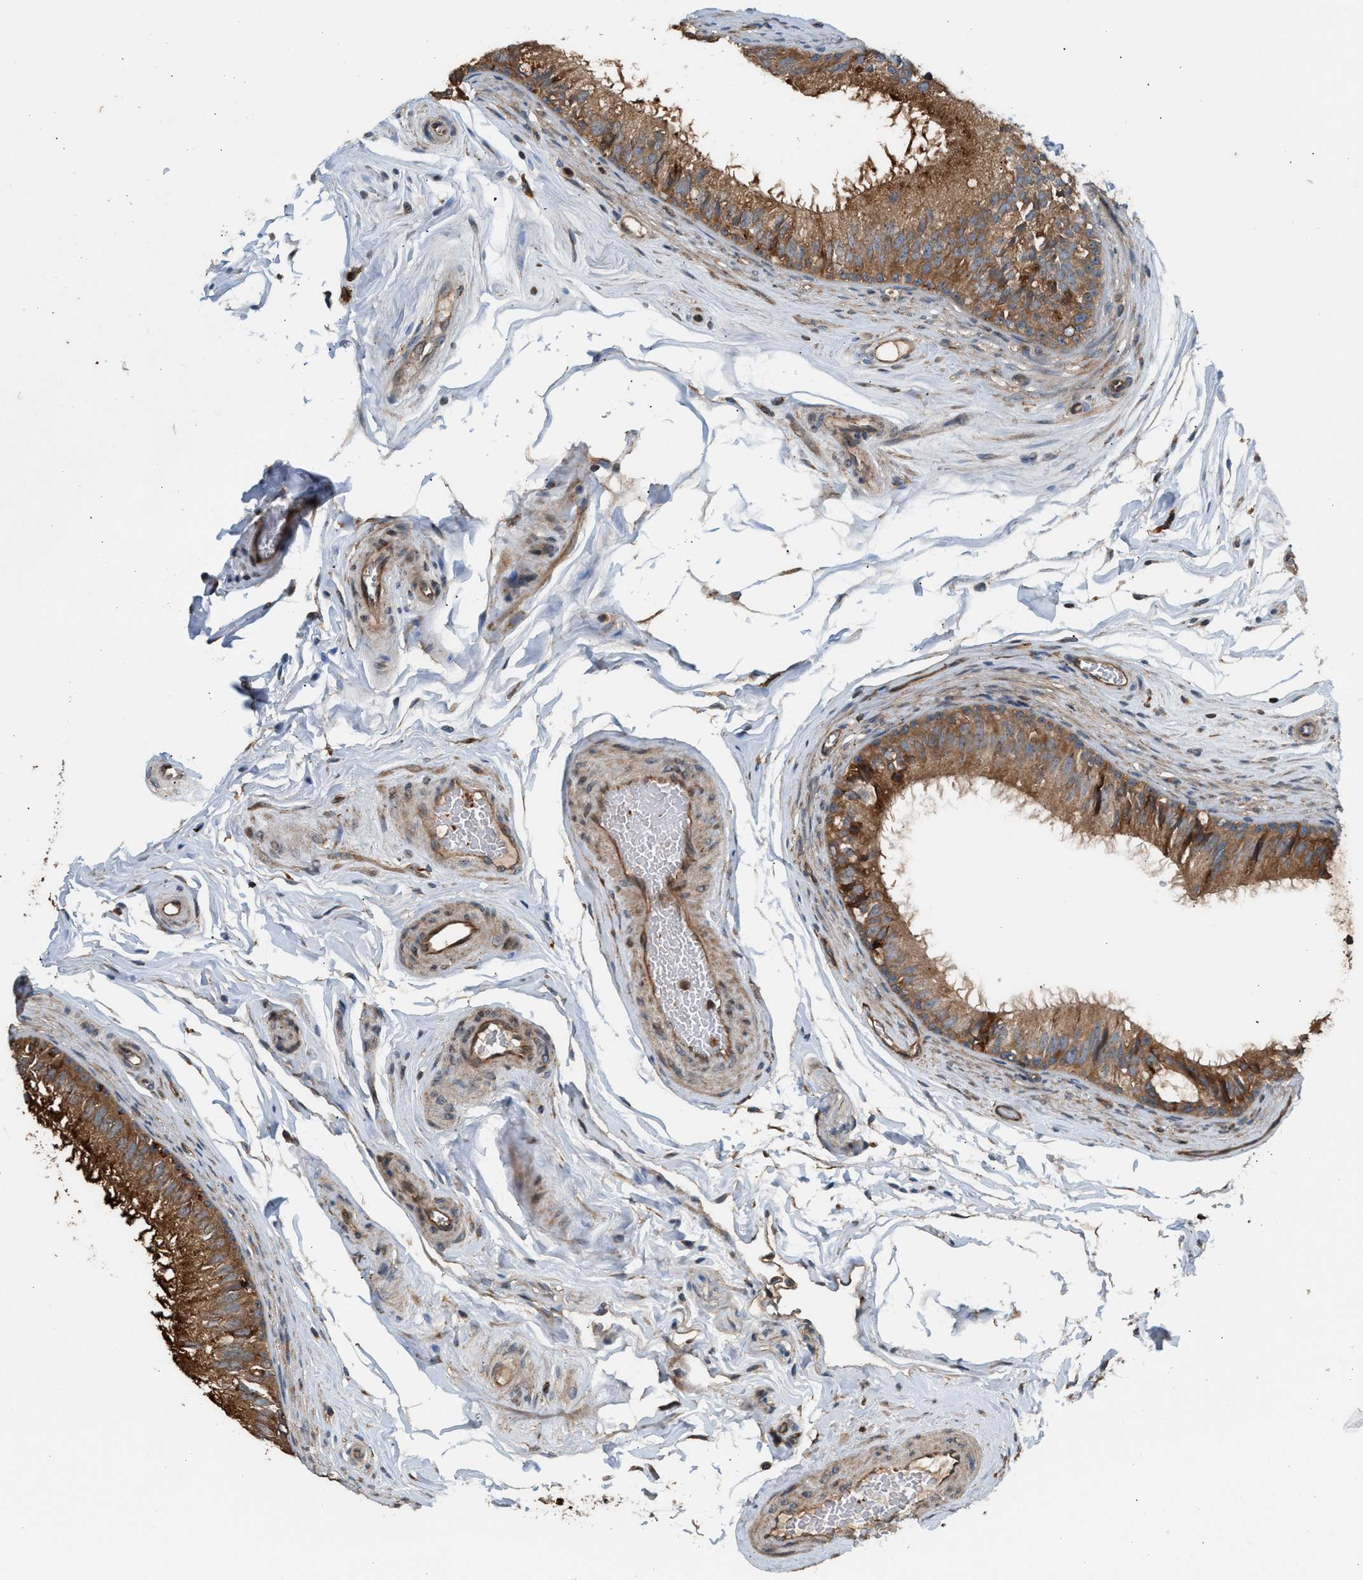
{"staining": {"intensity": "moderate", "quantity": ">75%", "location": "cytoplasmic/membranous"}, "tissue": "epididymis", "cell_type": "Glandular cells", "image_type": "normal", "snomed": [{"axis": "morphology", "description": "Normal tissue, NOS"}, {"axis": "topography", "description": "Testis"}, {"axis": "topography", "description": "Epididymis"}], "caption": "Epididymis stained for a protein (brown) demonstrates moderate cytoplasmic/membranous positive expression in about >75% of glandular cells.", "gene": "BAIAP2L1", "patient": {"sex": "male", "age": 36}}